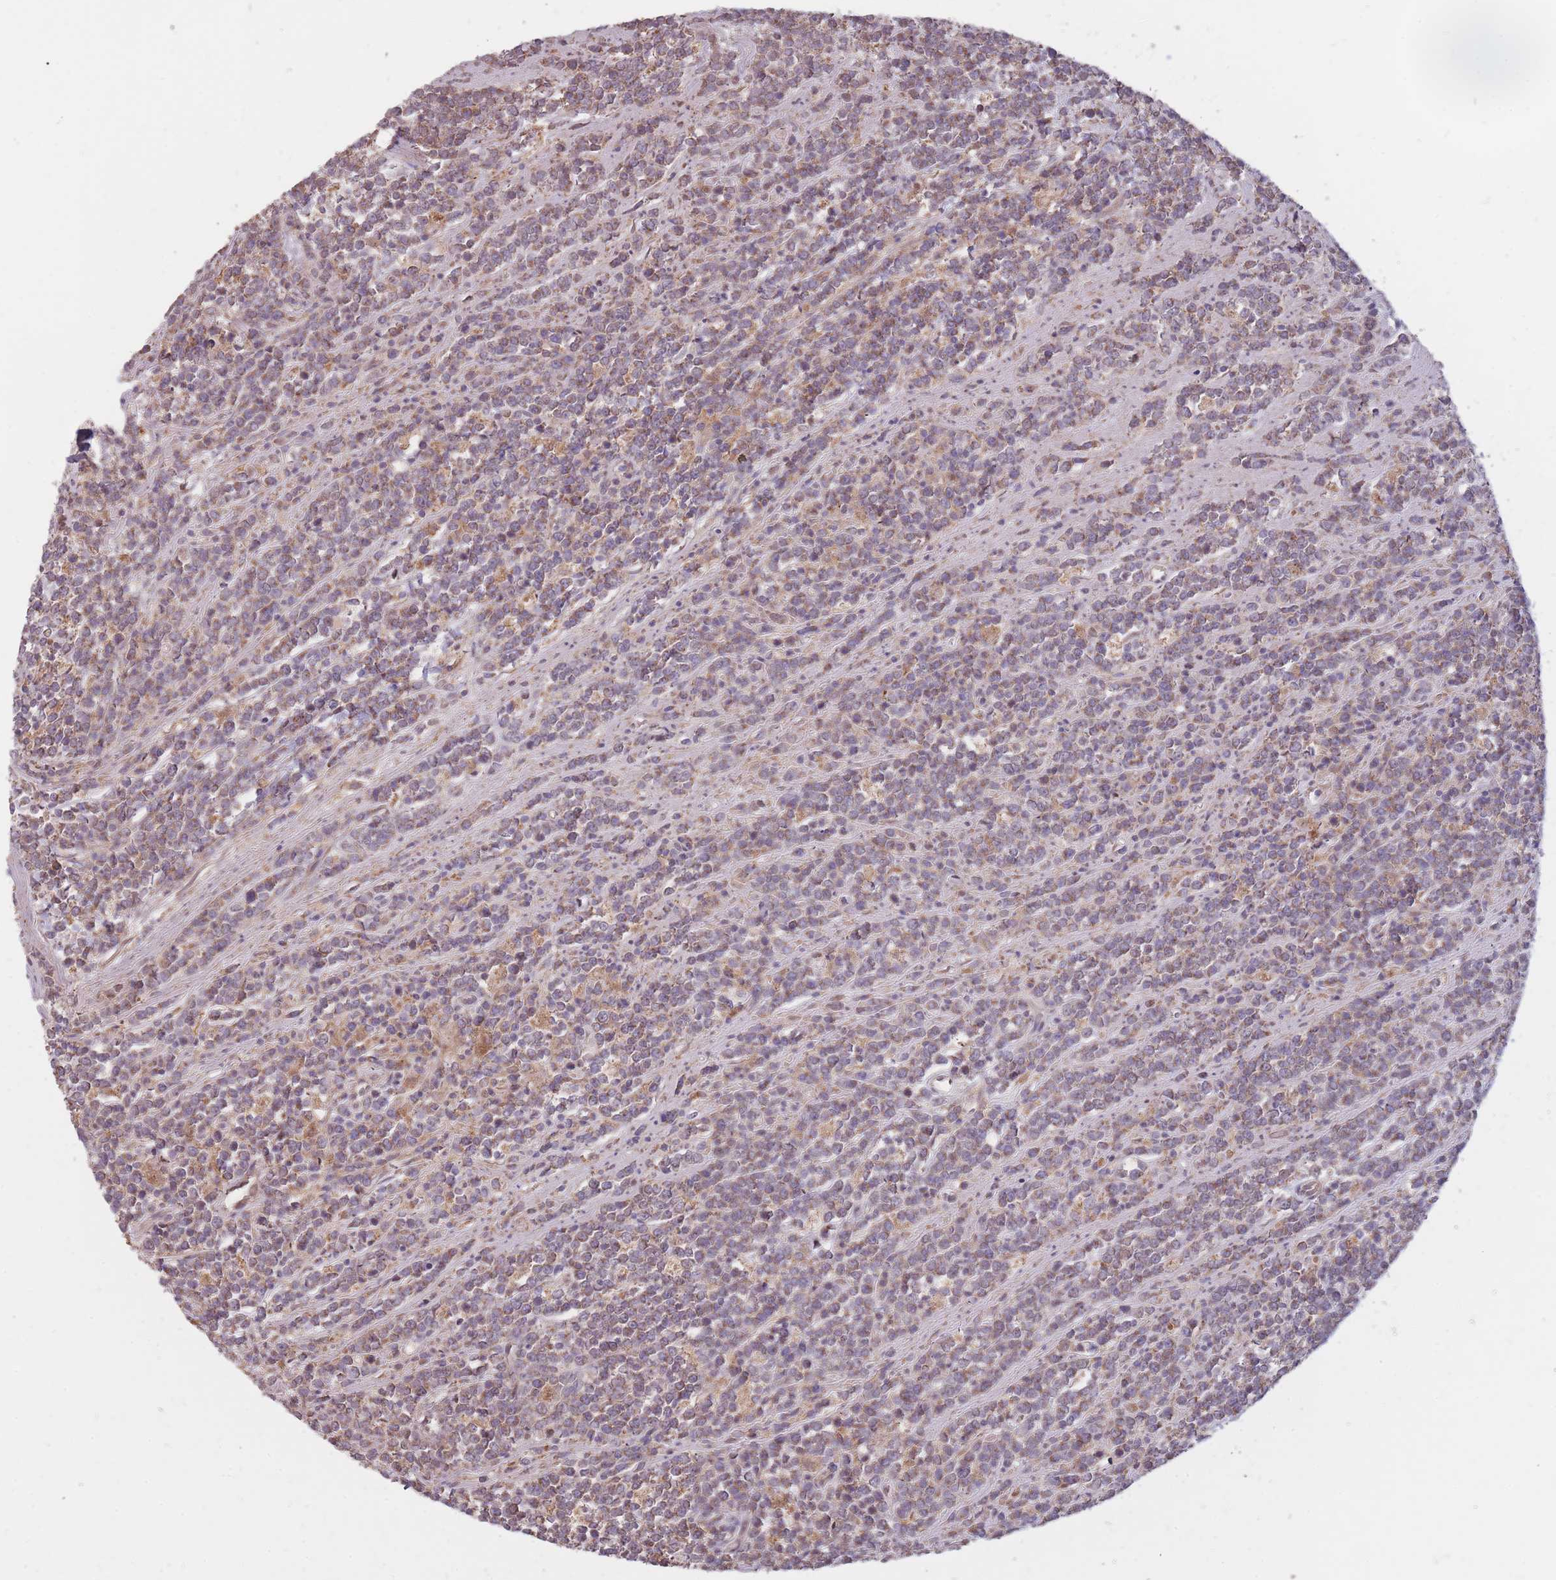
{"staining": {"intensity": "weak", "quantity": "25%-75%", "location": "cytoplasmic/membranous"}, "tissue": "lymphoma", "cell_type": "Tumor cells", "image_type": "cancer", "snomed": [{"axis": "morphology", "description": "Malignant lymphoma, non-Hodgkin's type, High grade"}, {"axis": "topography", "description": "Small intestine"}, {"axis": "topography", "description": "Colon"}], "caption": "Brown immunohistochemical staining in malignant lymphoma, non-Hodgkin's type (high-grade) displays weak cytoplasmic/membranous staining in about 25%-75% of tumor cells.", "gene": "IGF2BP2", "patient": {"sex": "male", "age": 8}}